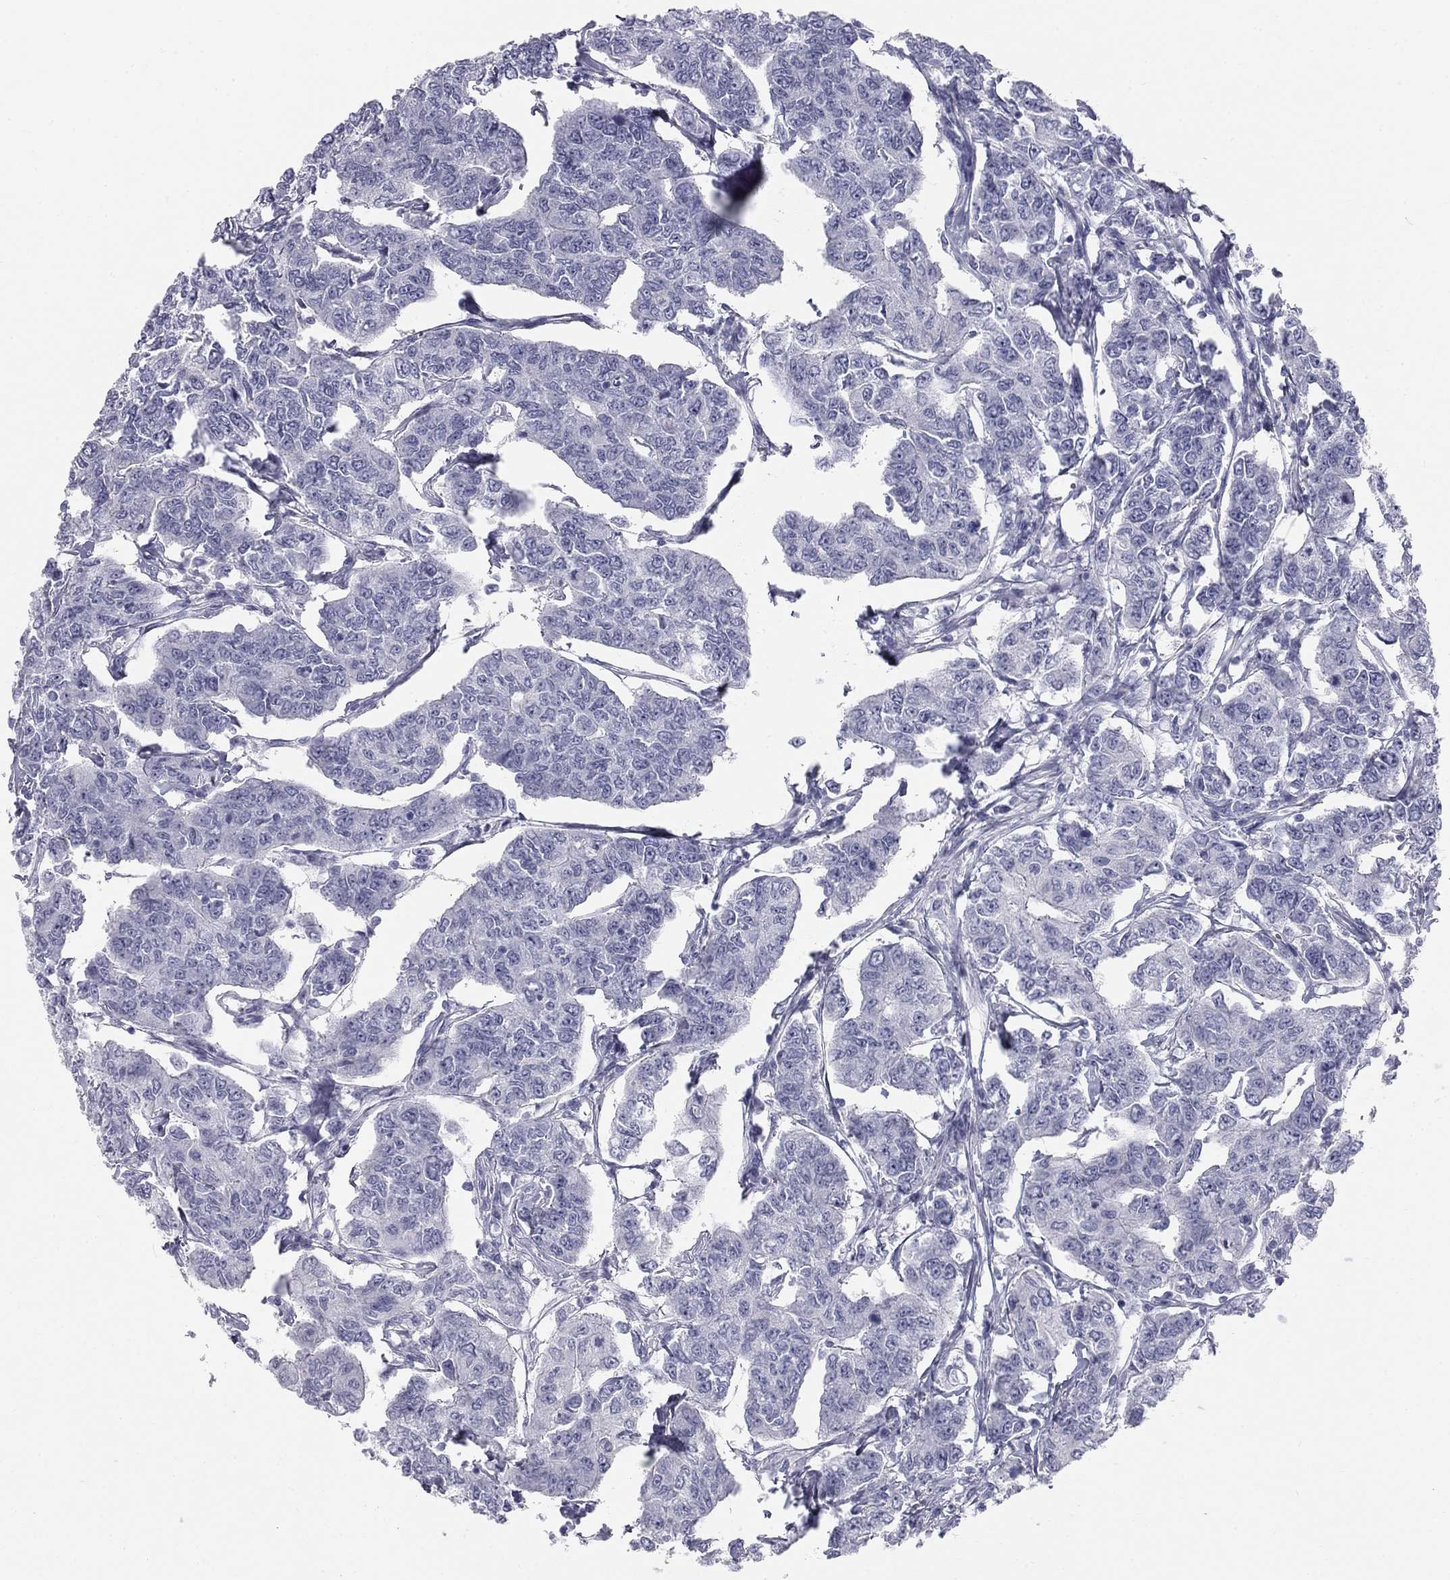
{"staining": {"intensity": "negative", "quantity": "none", "location": "none"}, "tissue": "breast cancer", "cell_type": "Tumor cells", "image_type": "cancer", "snomed": [{"axis": "morphology", "description": "Duct carcinoma"}, {"axis": "topography", "description": "Breast"}], "caption": "Breast cancer was stained to show a protein in brown. There is no significant positivity in tumor cells.", "gene": "SULT2B1", "patient": {"sex": "female", "age": 88}}